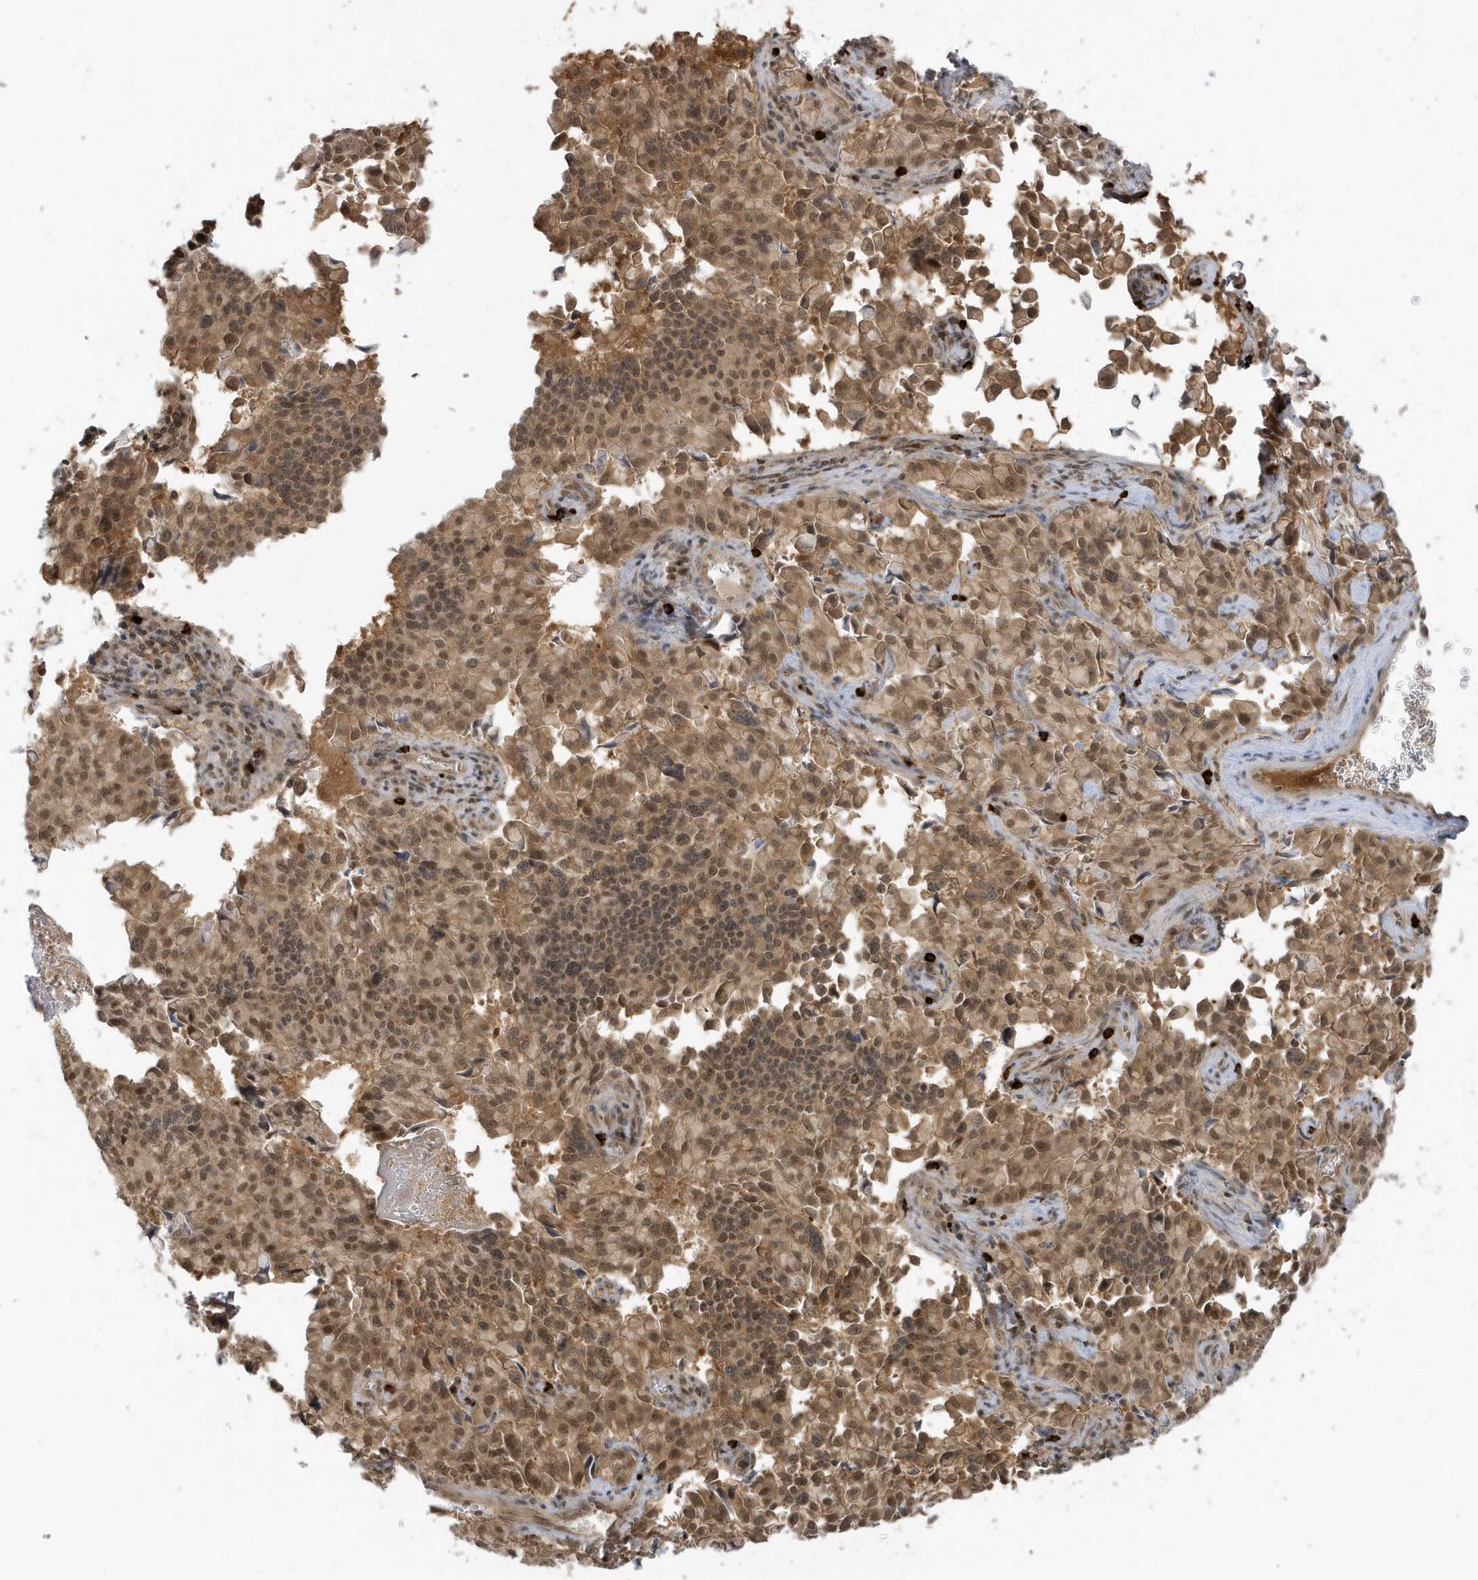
{"staining": {"intensity": "moderate", "quantity": ">75%", "location": "cytoplasmic/membranous,nuclear"}, "tissue": "pancreatic cancer", "cell_type": "Tumor cells", "image_type": "cancer", "snomed": [{"axis": "morphology", "description": "Adenocarcinoma, NOS"}, {"axis": "topography", "description": "Pancreas"}], "caption": "Immunohistochemistry (IHC) (DAB (3,3'-diaminobenzidine)) staining of pancreatic cancer (adenocarcinoma) displays moderate cytoplasmic/membranous and nuclear protein expression in about >75% of tumor cells.", "gene": "PPP1R7", "patient": {"sex": "male", "age": 65}}